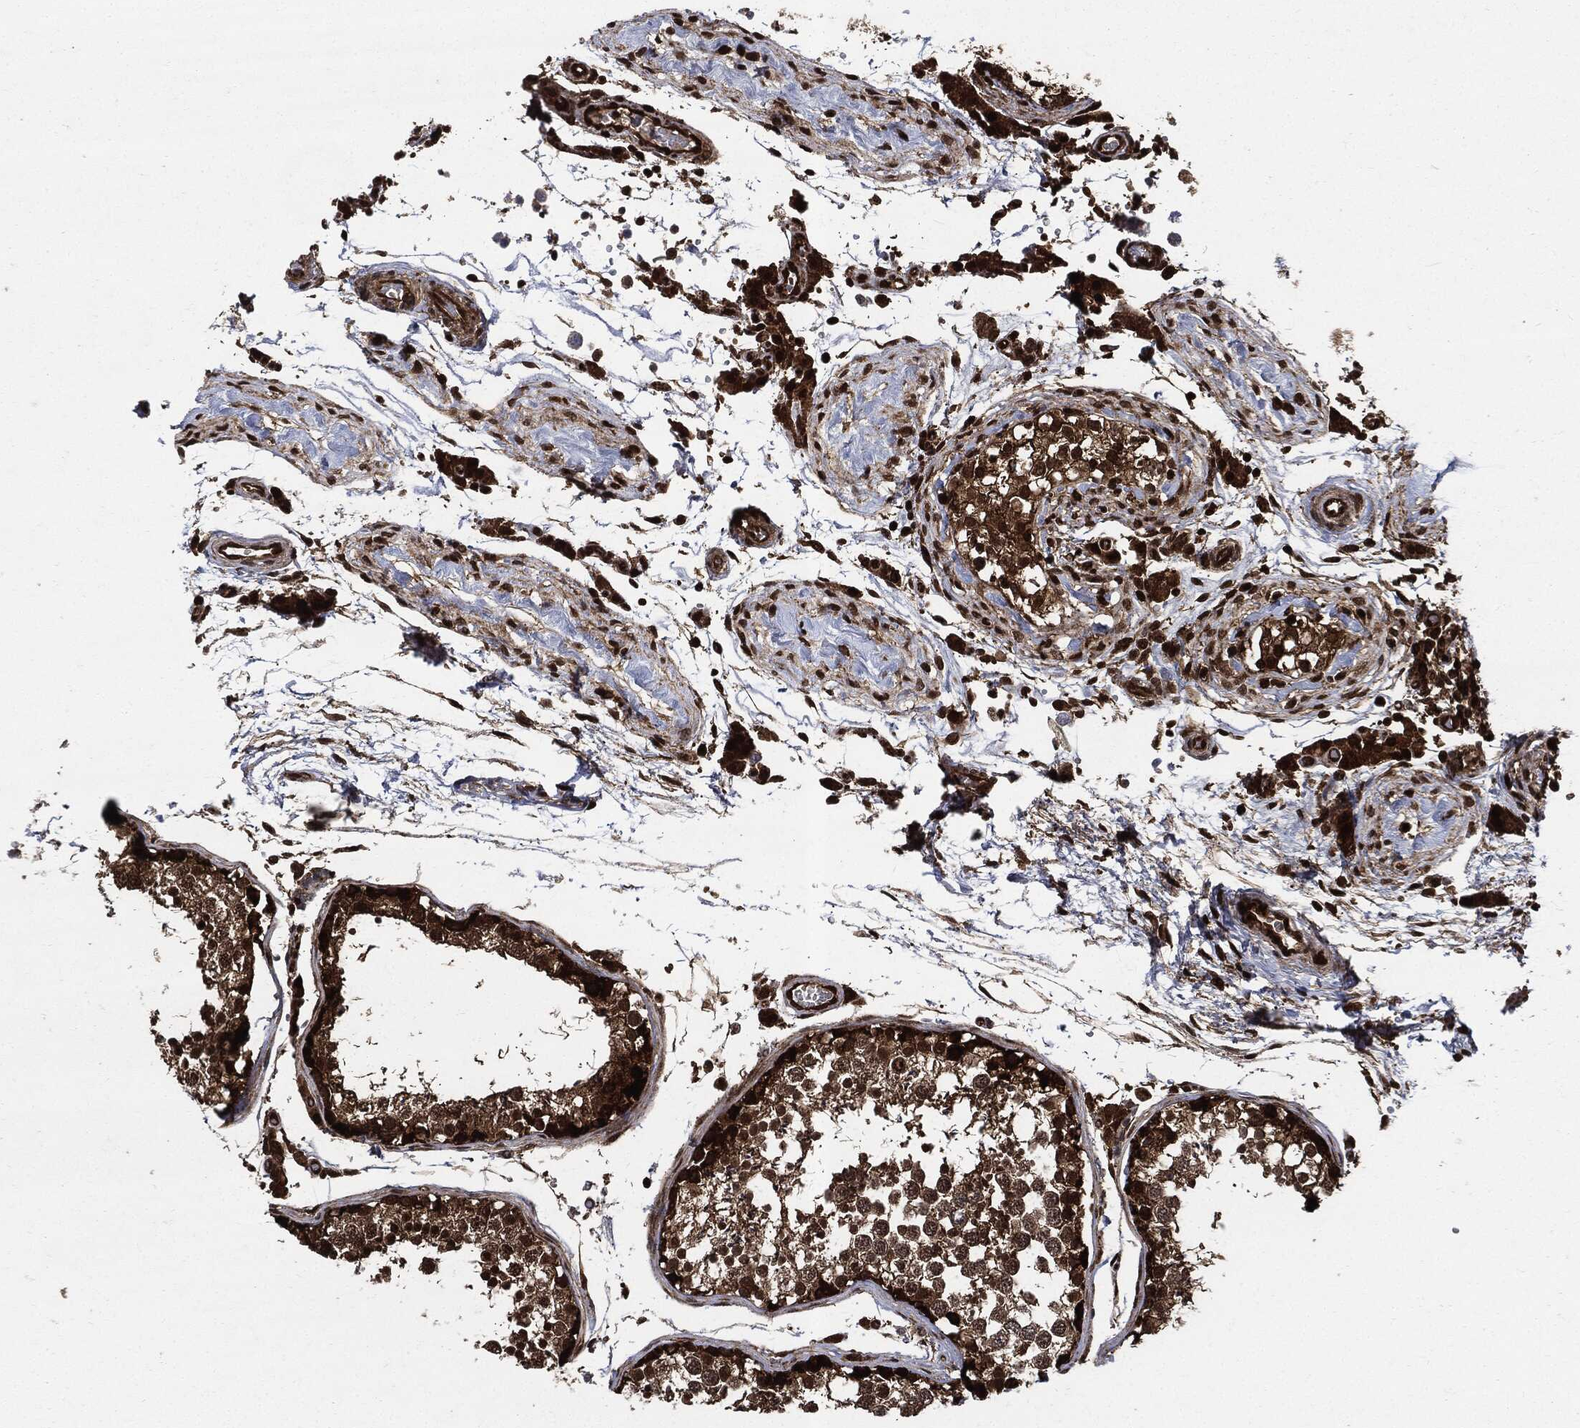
{"staining": {"intensity": "strong", "quantity": ">75%", "location": "cytoplasmic/membranous"}, "tissue": "testis", "cell_type": "Cells in seminiferous ducts", "image_type": "normal", "snomed": [{"axis": "morphology", "description": "Normal tissue, NOS"}, {"axis": "topography", "description": "Testis"}], "caption": "Protein staining exhibits strong cytoplasmic/membranous staining in about >75% of cells in seminiferous ducts in benign testis. The staining was performed using DAB (3,3'-diaminobenzidine) to visualize the protein expression in brown, while the nuclei were stained in blue with hematoxylin (Magnification: 20x).", "gene": "YWHAB", "patient": {"sex": "male", "age": 29}}